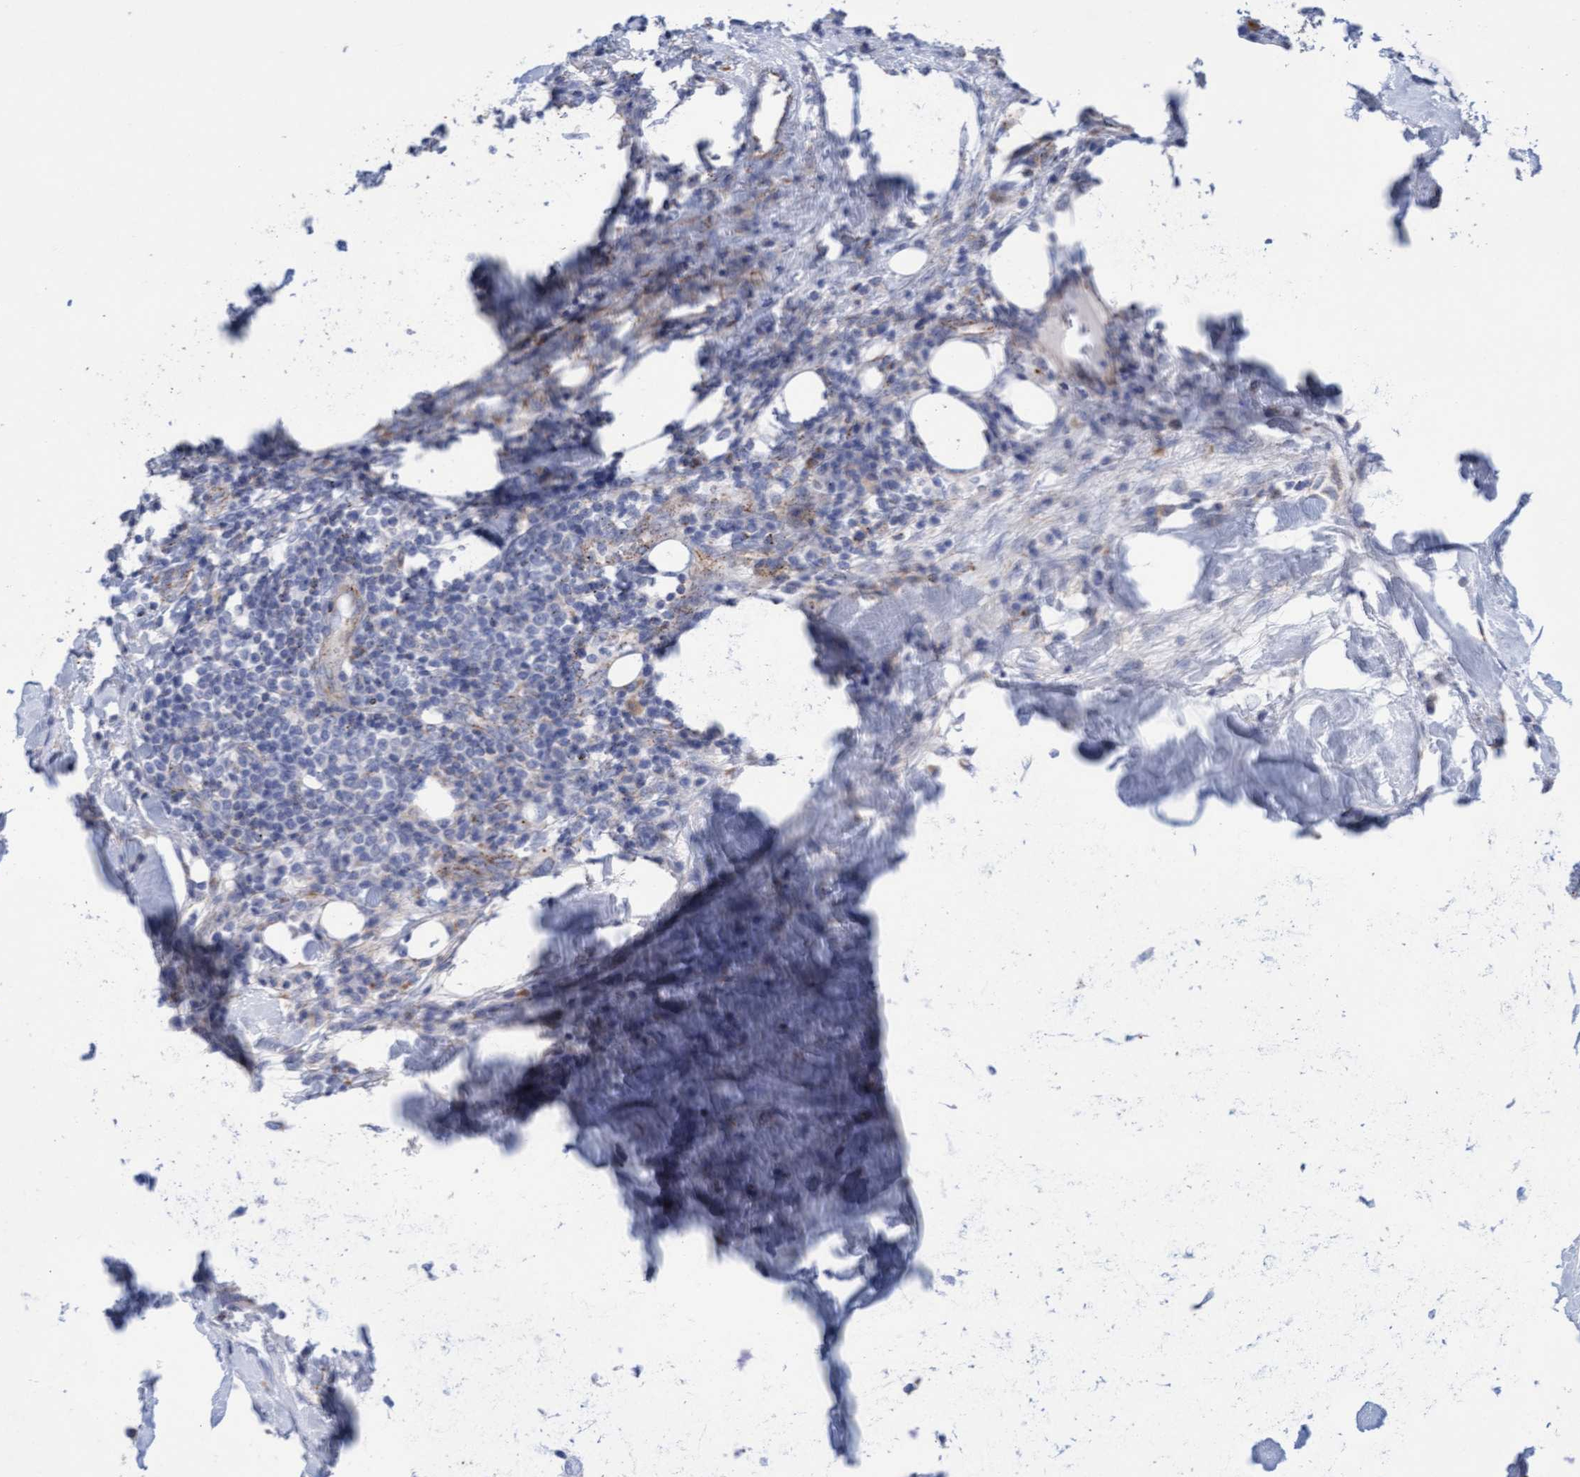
{"staining": {"intensity": "negative", "quantity": "none", "location": "none"}, "tissue": "breast cancer", "cell_type": "Tumor cells", "image_type": "cancer", "snomed": [{"axis": "morphology", "description": "Duct carcinoma"}, {"axis": "topography", "description": "Breast"}], "caption": "An image of human breast intraductal carcinoma is negative for staining in tumor cells.", "gene": "SGSH", "patient": {"sex": "female", "age": 37}}